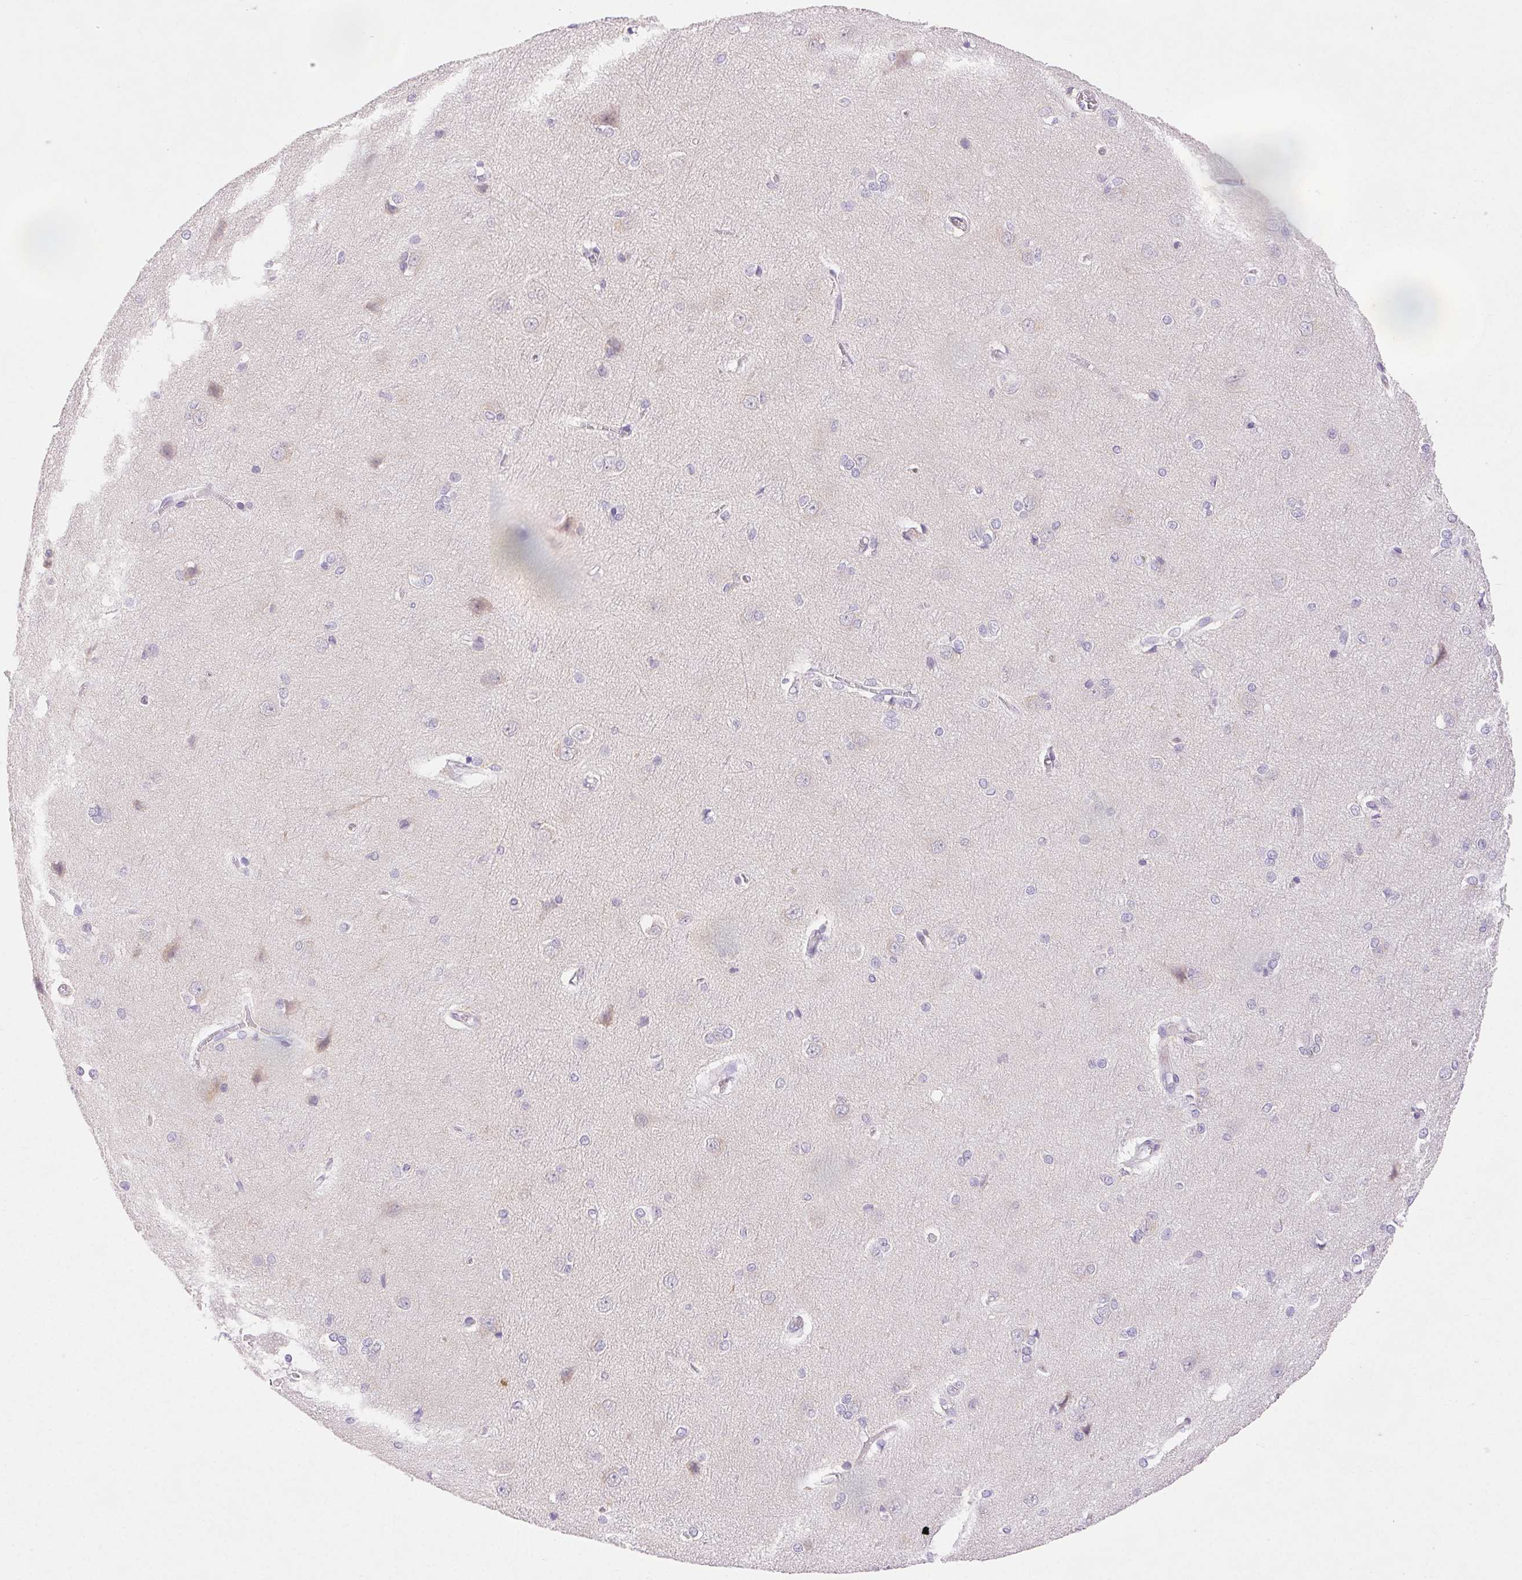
{"staining": {"intensity": "negative", "quantity": "none", "location": "none"}, "tissue": "cerebral cortex", "cell_type": "Endothelial cells", "image_type": "normal", "snomed": [{"axis": "morphology", "description": "Normal tissue, NOS"}, {"axis": "topography", "description": "Cerebral cortex"}], "caption": "Immunohistochemistry histopathology image of normal human cerebral cortex stained for a protein (brown), which exhibits no positivity in endothelial cells.", "gene": "ARHGAP11B", "patient": {"sex": "male", "age": 37}}